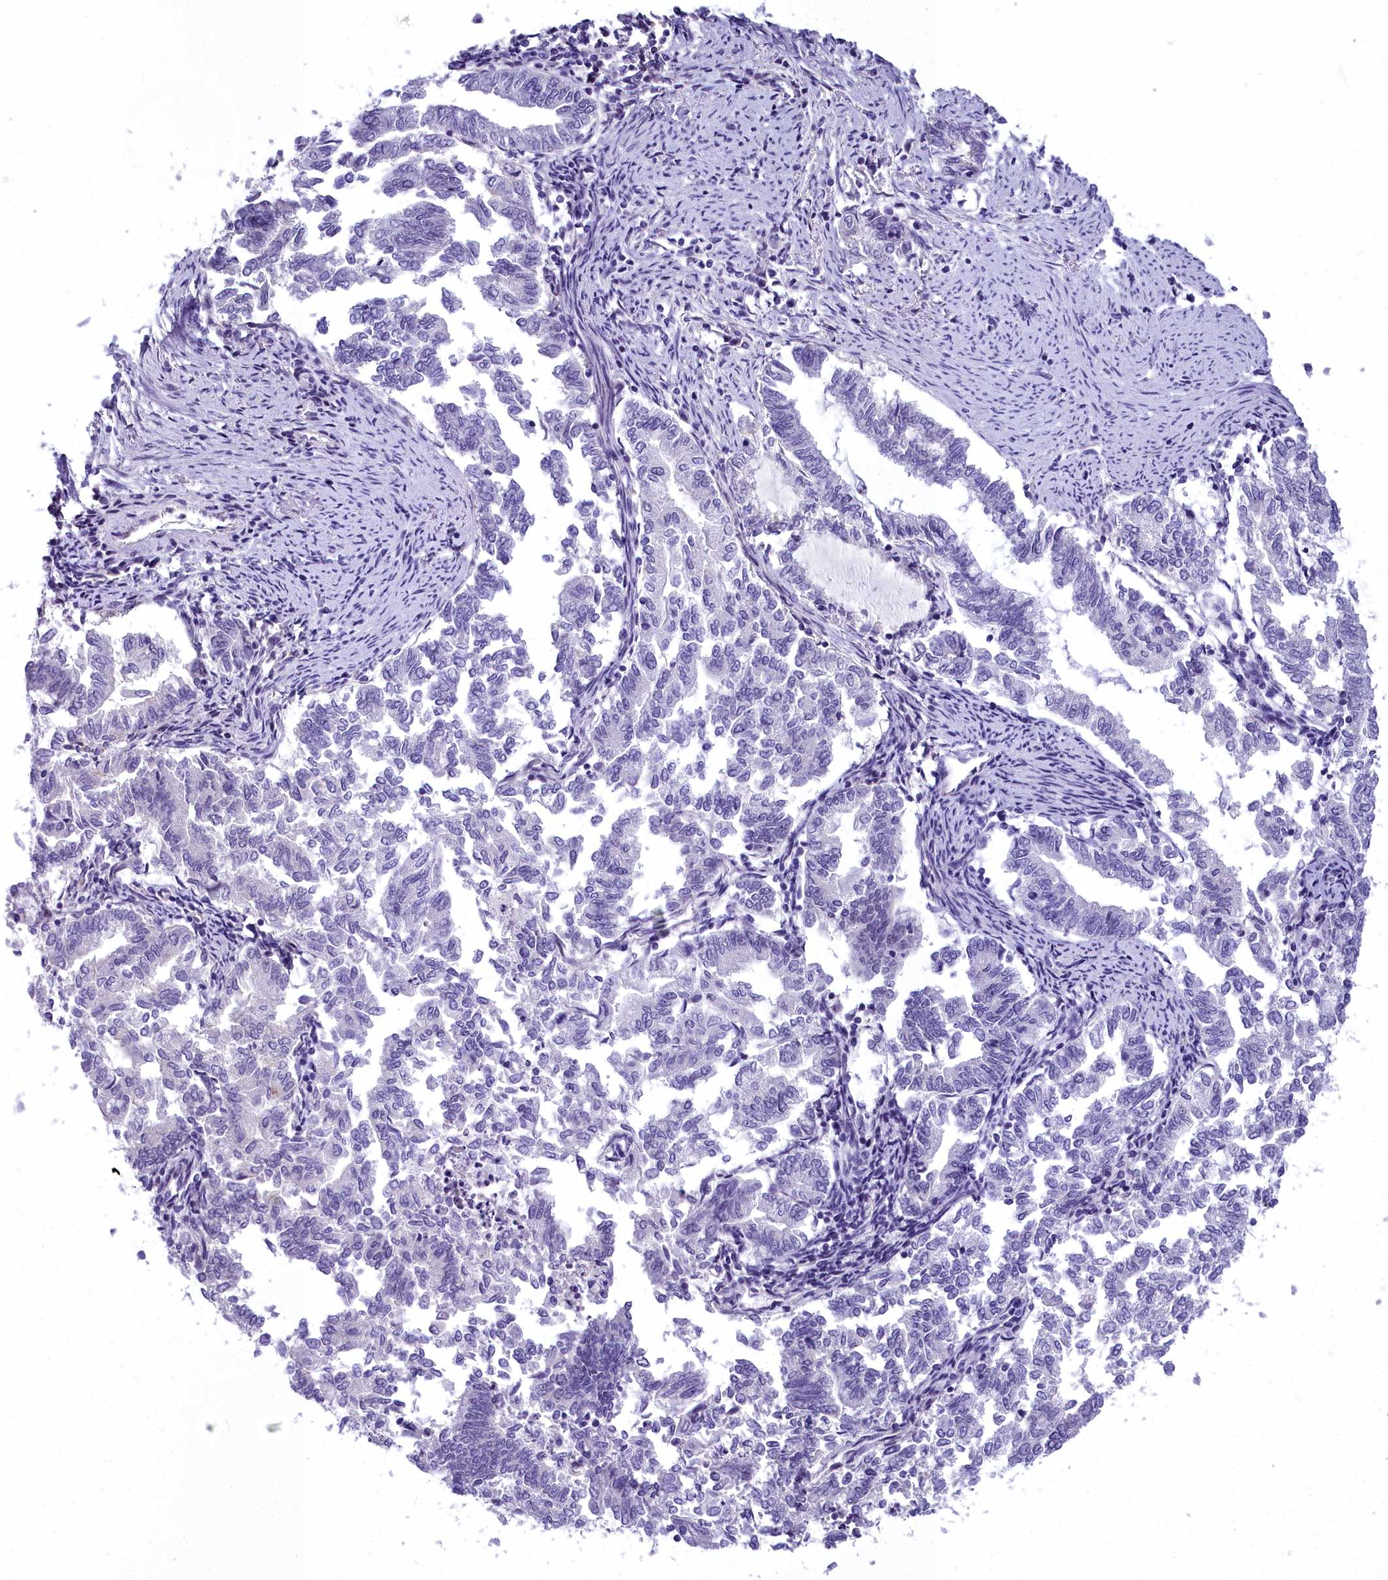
{"staining": {"intensity": "negative", "quantity": "none", "location": "none"}, "tissue": "endometrial cancer", "cell_type": "Tumor cells", "image_type": "cancer", "snomed": [{"axis": "morphology", "description": "Adenocarcinoma, NOS"}, {"axis": "topography", "description": "Endometrium"}], "caption": "Endometrial cancer was stained to show a protein in brown. There is no significant positivity in tumor cells.", "gene": "TIMM22", "patient": {"sex": "female", "age": 79}}